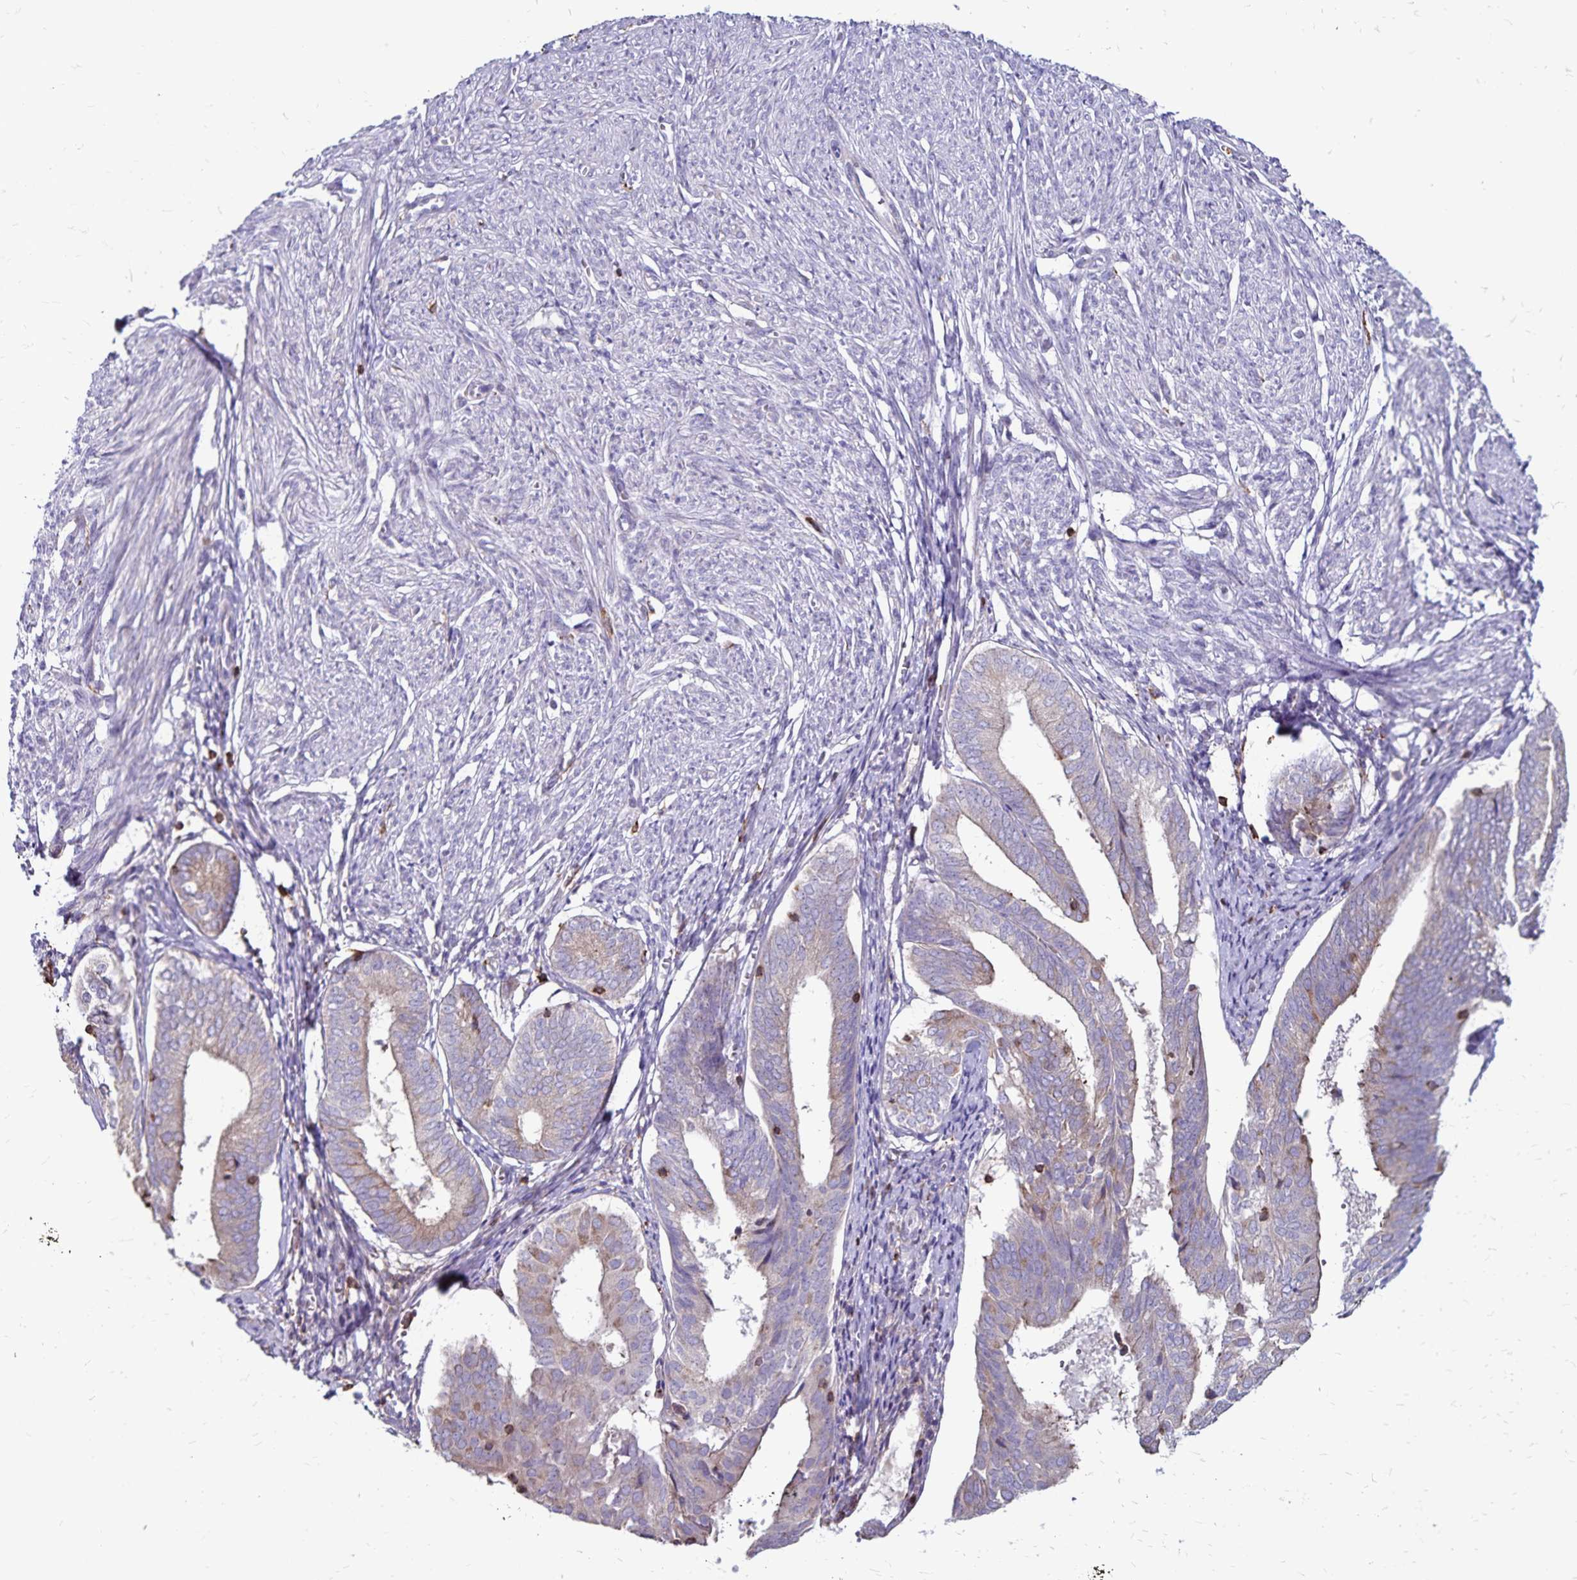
{"staining": {"intensity": "weak", "quantity": "<25%", "location": "cytoplasmic/membranous"}, "tissue": "endometrium", "cell_type": "Cells in endometrial stroma", "image_type": "normal", "snomed": [{"axis": "morphology", "description": "Normal tissue, NOS"}, {"axis": "topography", "description": "Endometrium"}], "caption": "Protein analysis of normal endometrium exhibits no significant expression in cells in endometrial stroma. (Brightfield microscopy of DAB IHC at high magnification).", "gene": "NAGPA", "patient": {"sex": "female", "age": 50}}